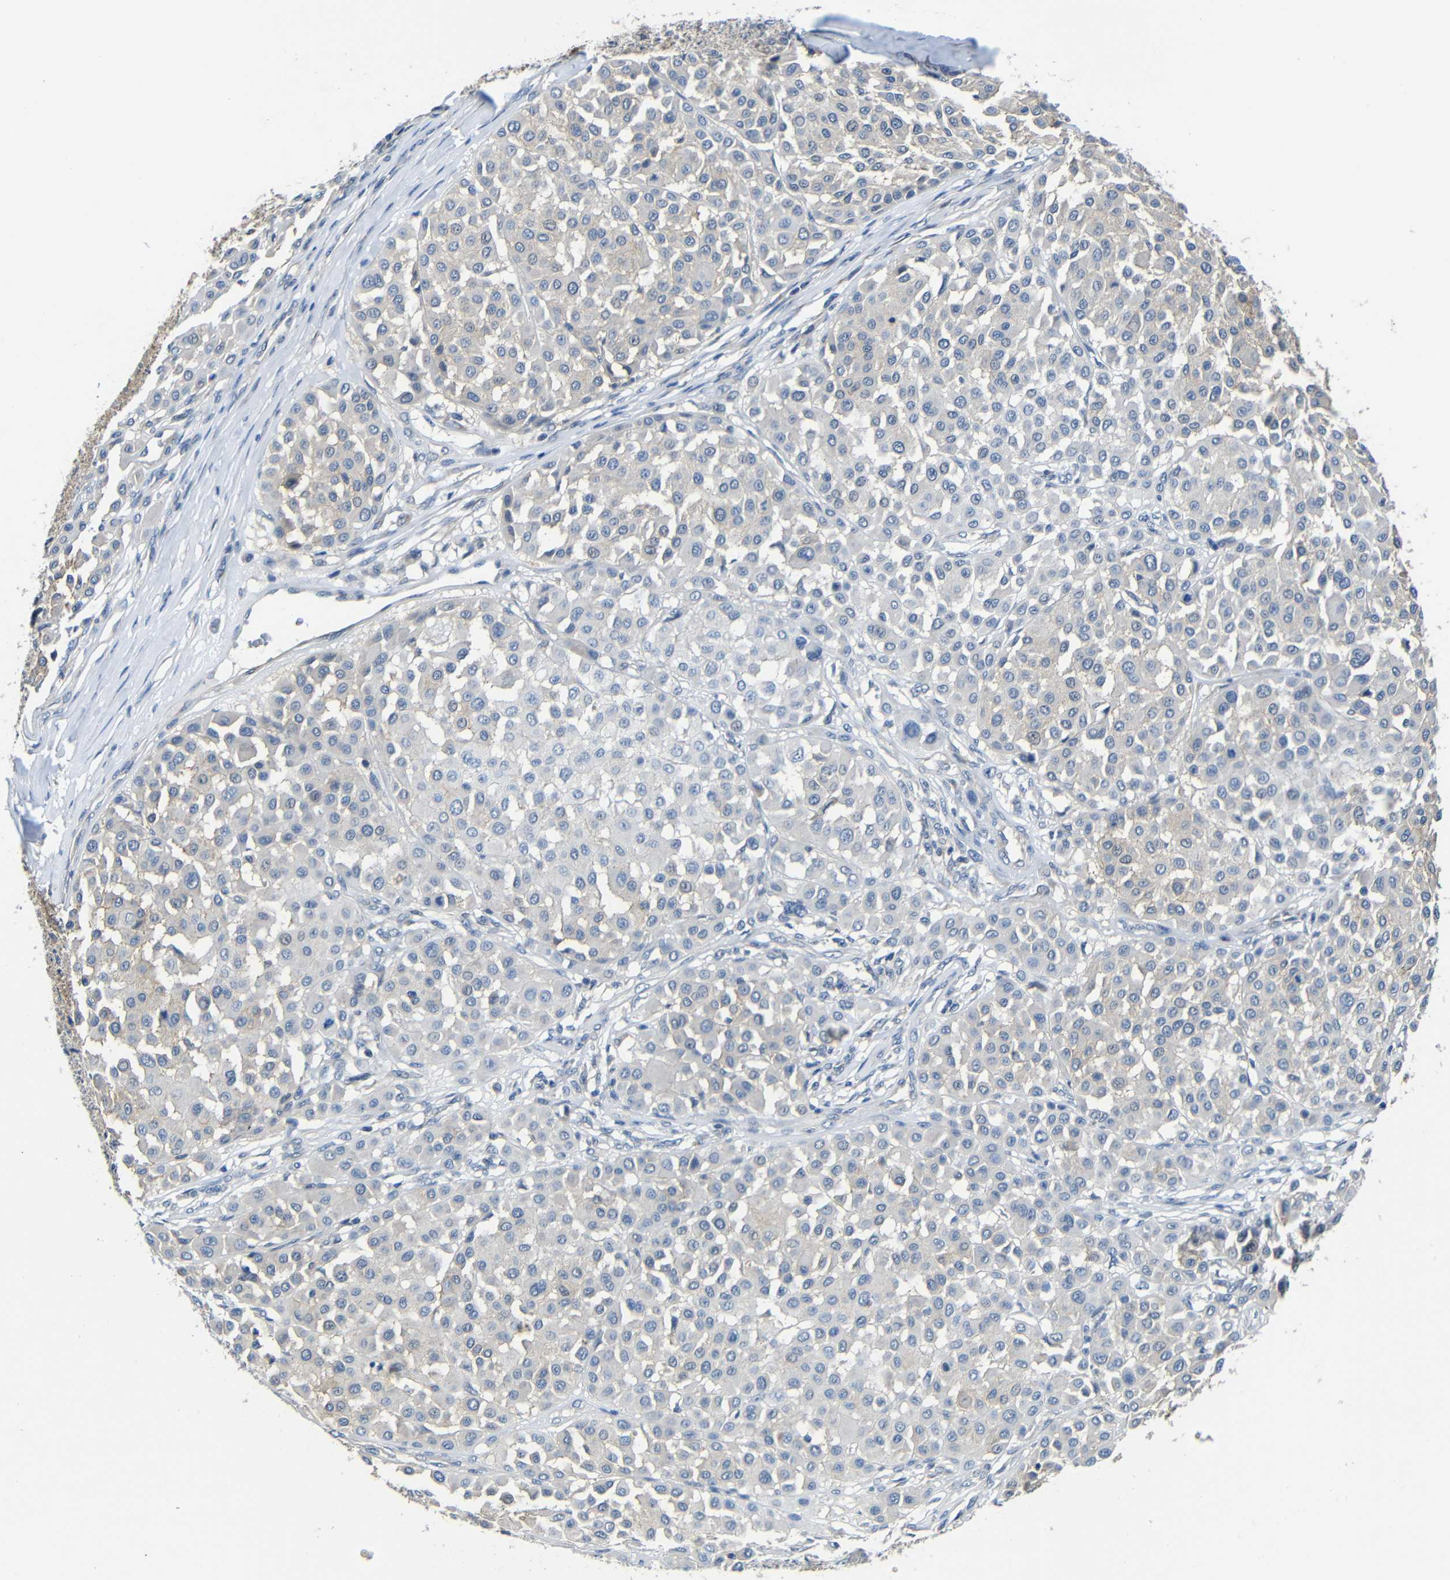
{"staining": {"intensity": "negative", "quantity": "none", "location": "none"}, "tissue": "melanoma", "cell_type": "Tumor cells", "image_type": "cancer", "snomed": [{"axis": "morphology", "description": "Malignant melanoma, Metastatic site"}, {"axis": "topography", "description": "Soft tissue"}], "caption": "Photomicrograph shows no significant protein staining in tumor cells of malignant melanoma (metastatic site).", "gene": "ZNF90", "patient": {"sex": "male", "age": 41}}